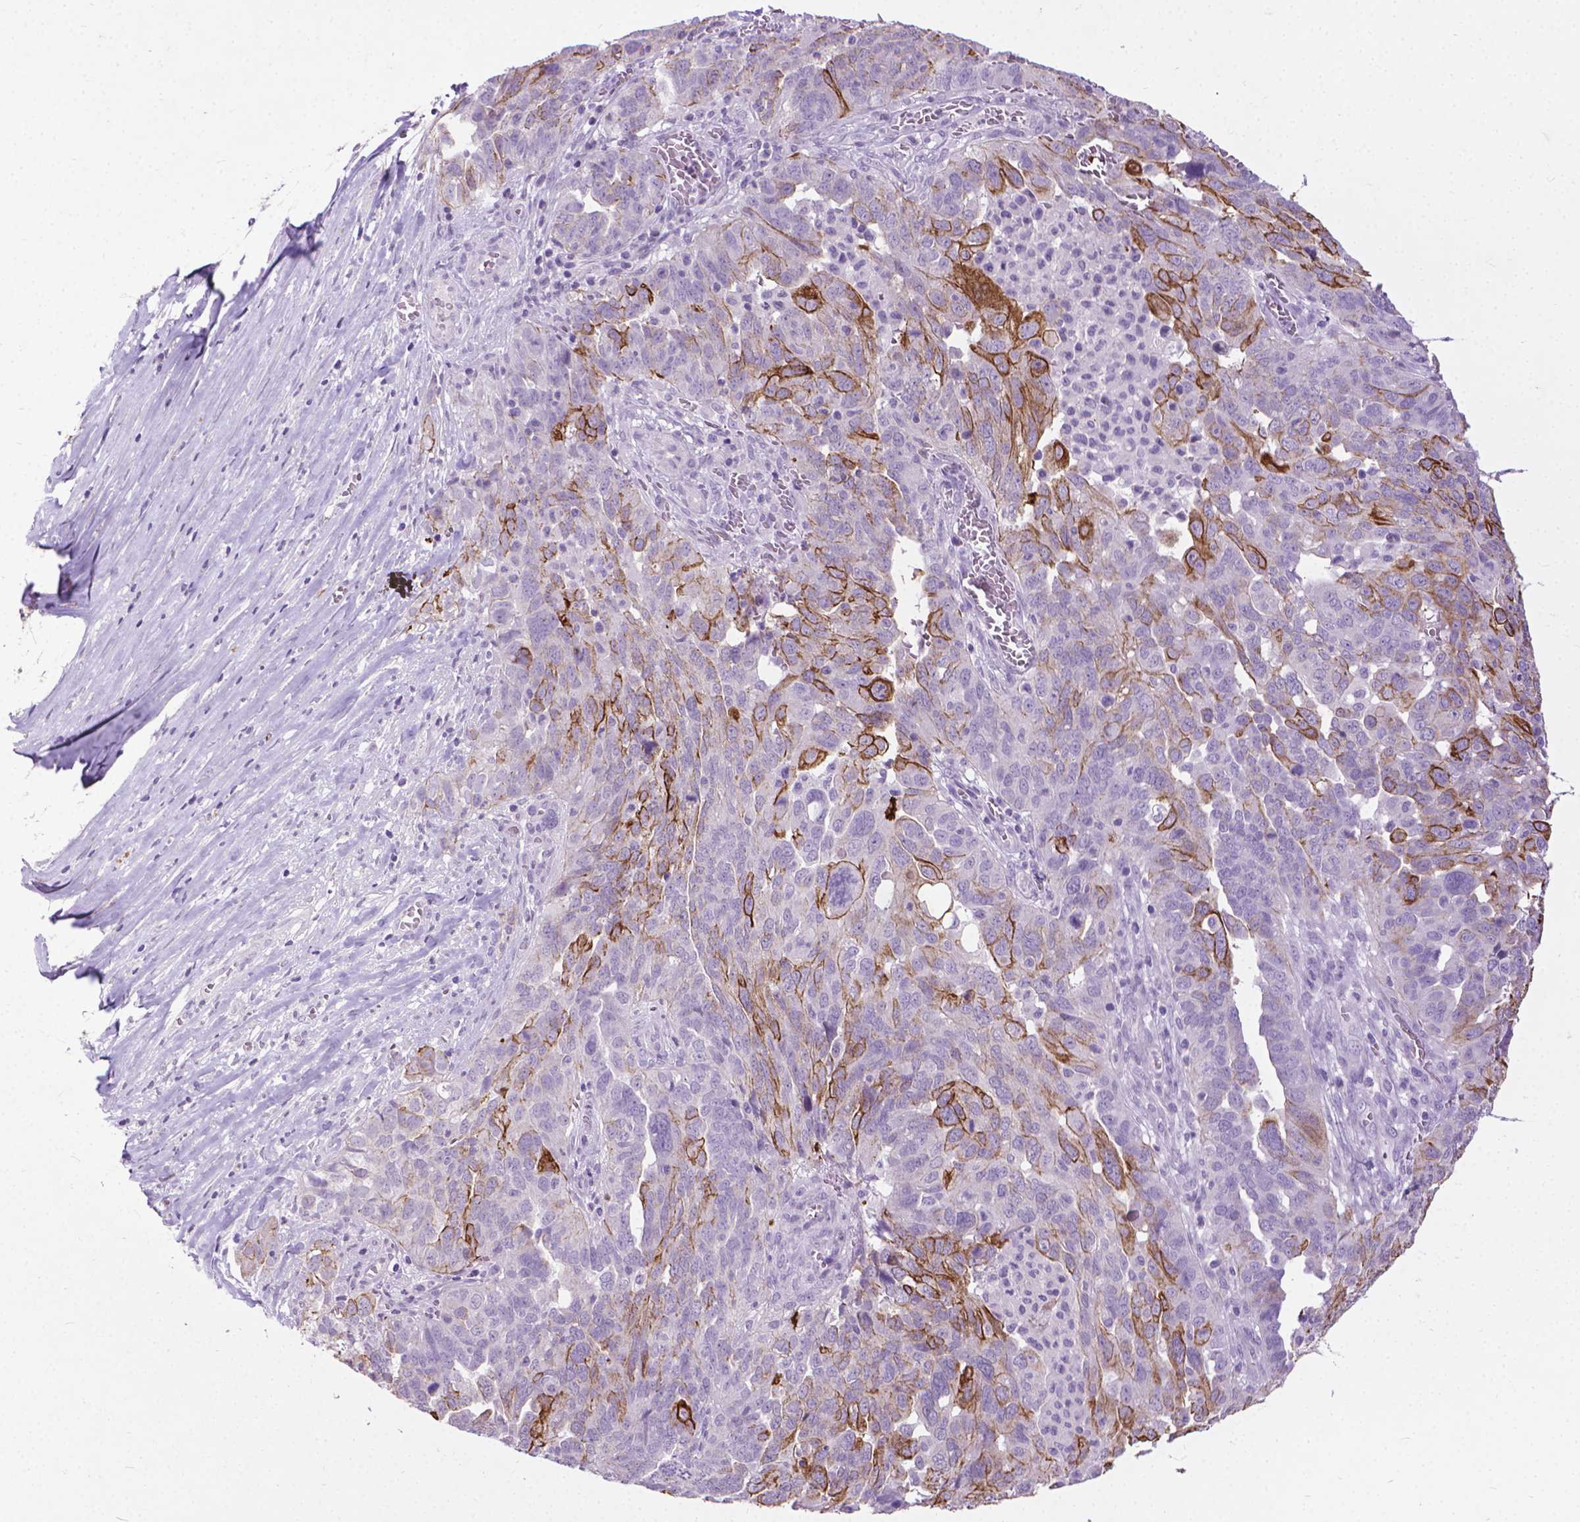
{"staining": {"intensity": "moderate", "quantity": "<25%", "location": "cytoplasmic/membranous"}, "tissue": "ovarian cancer", "cell_type": "Tumor cells", "image_type": "cancer", "snomed": [{"axis": "morphology", "description": "Carcinoma, endometroid"}, {"axis": "topography", "description": "Soft tissue"}, {"axis": "topography", "description": "Ovary"}], "caption": "Immunohistochemical staining of ovarian cancer displays low levels of moderate cytoplasmic/membranous expression in approximately <25% of tumor cells. The staining was performed using DAB (3,3'-diaminobenzidine), with brown indicating positive protein expression. Nuclei are stained blue with hematoxylin.", "gene": "KRT5", "patient": {"sex": "female", "age": 52}}